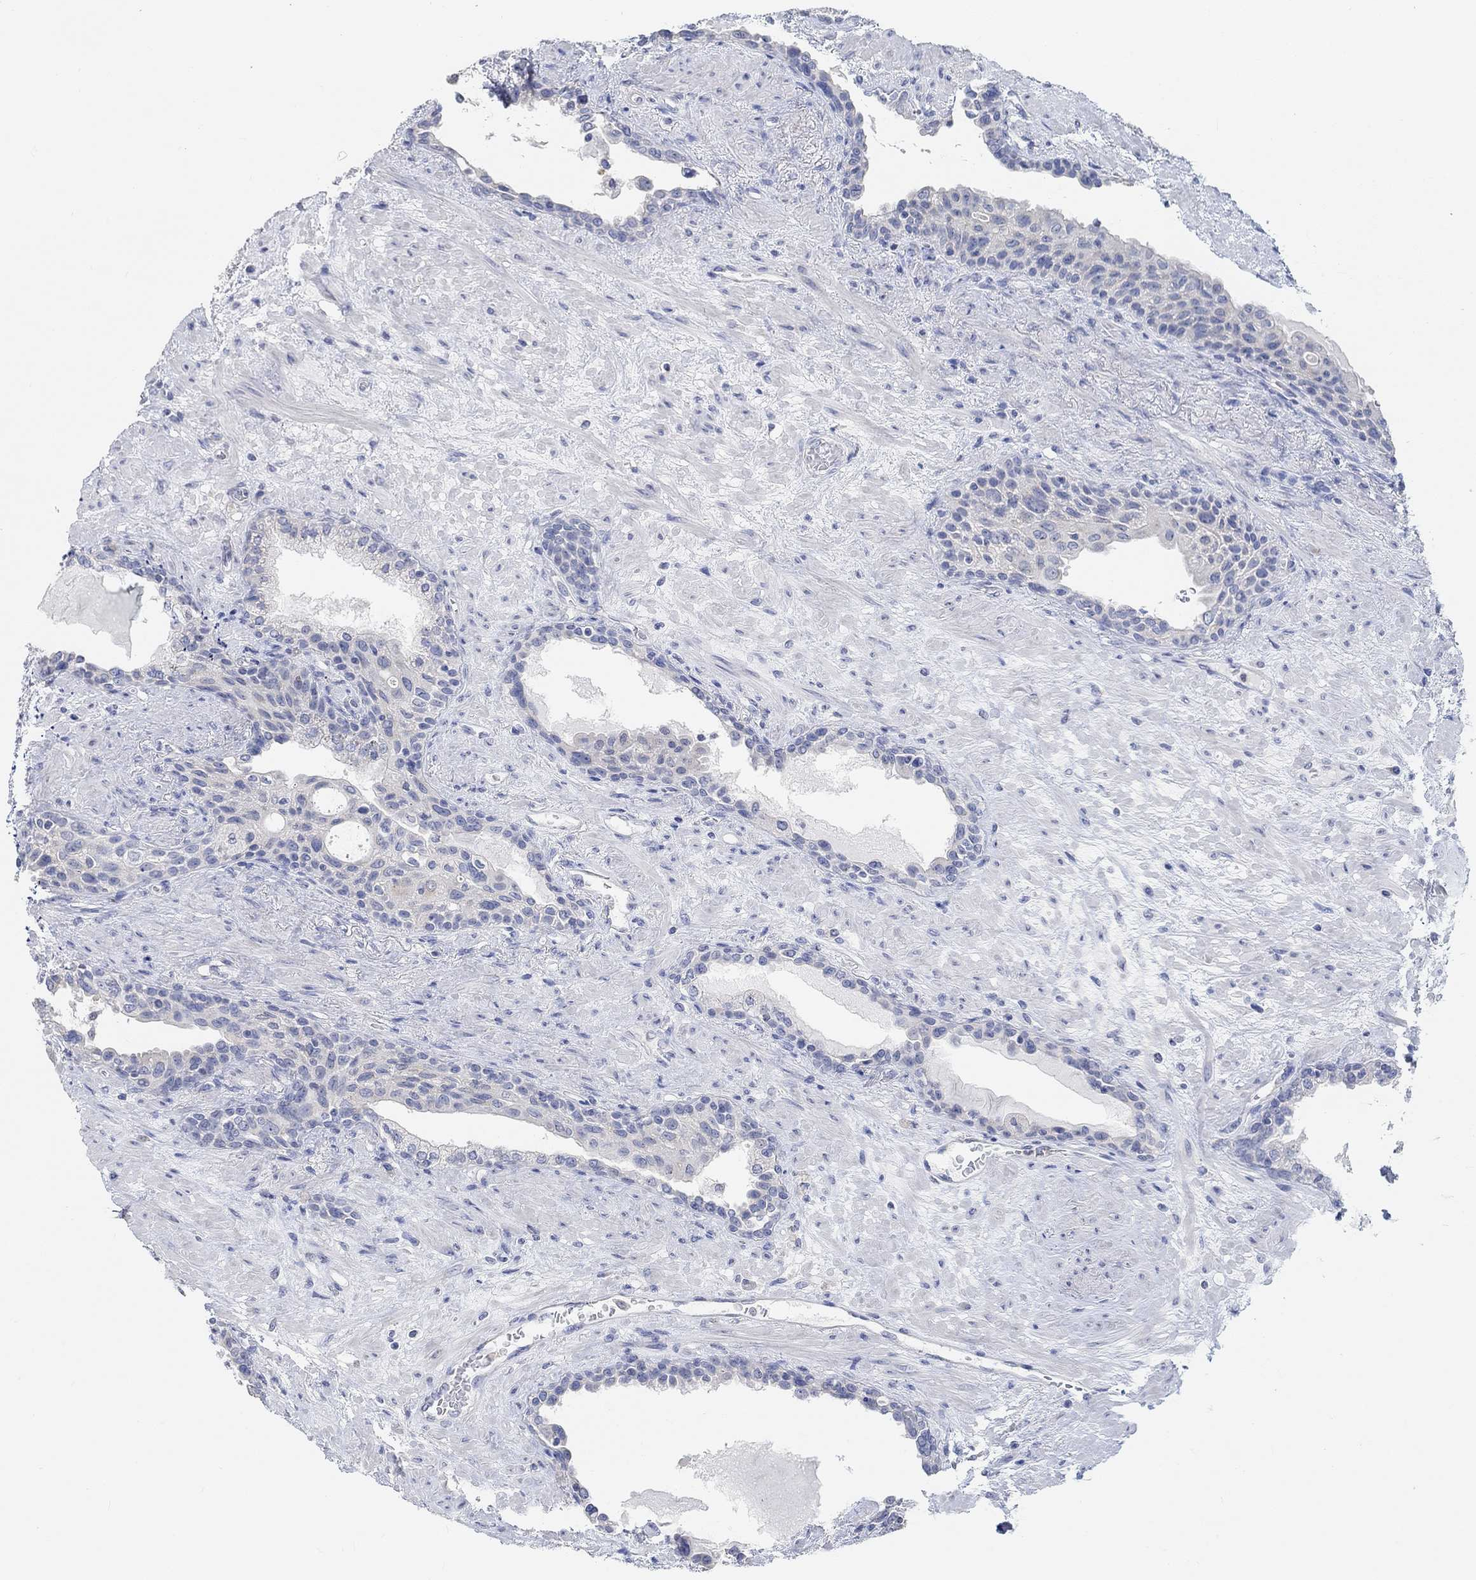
{"staining": {"intensity": "negative", "quantity": "none", "location": "none"}, "tissue": "prostate", "cell_type": "Glandular cells", "image_type": "normal", "snomed": [{"axis": "morphology", "description": "Normal tissue, NOS"}, {"axis": "topography", "description": "Prostate"}], "caption": "The immunohistochemistry photomicrograph has no significant expression in glandular cells of prostate.", "gene": "NLRP14", "patient": {"sex": "male", "age": 63}}